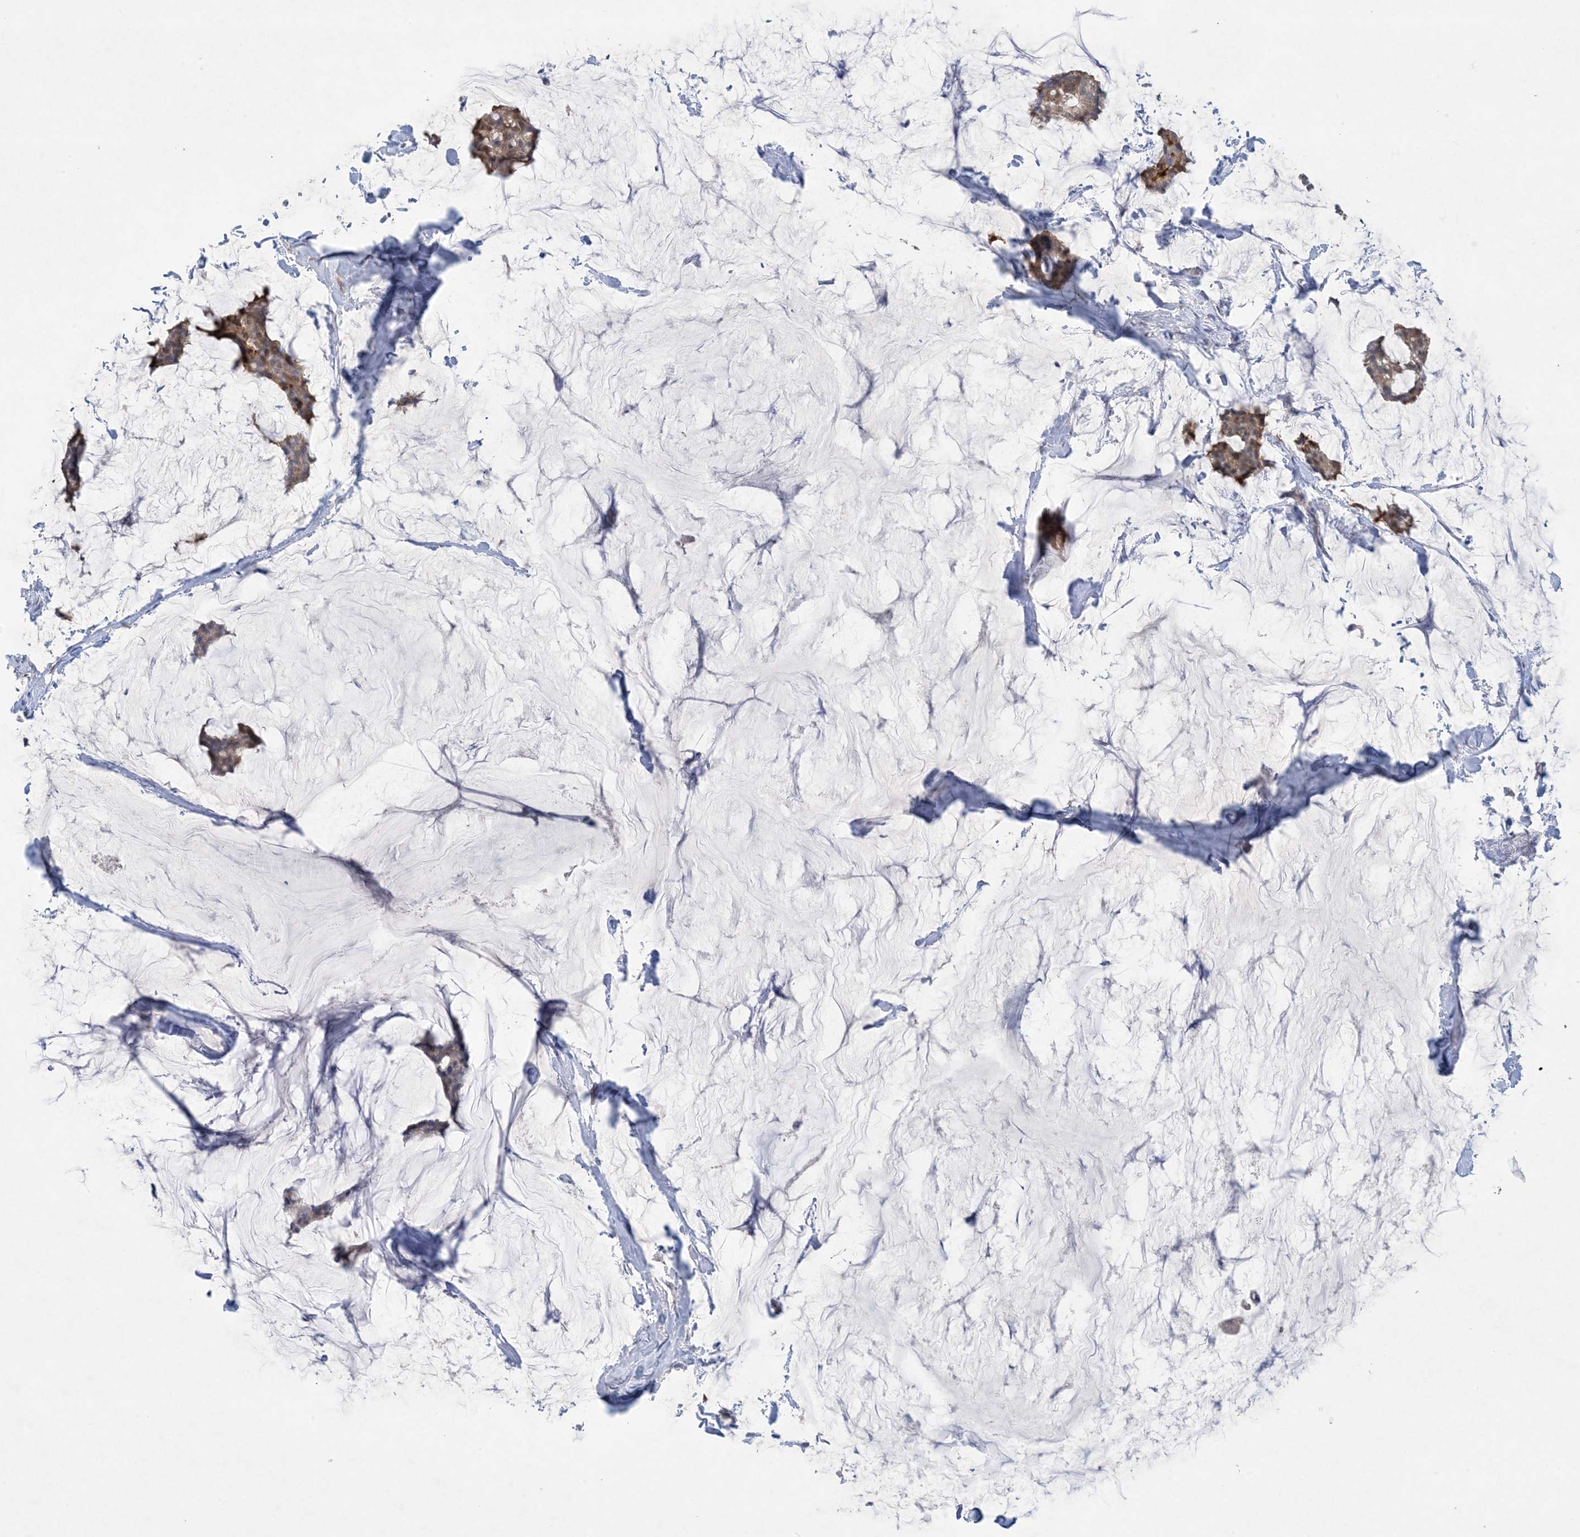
{"staining": {"intensity": "weak", "quantity": ">75%", "location": "cytoplasmic/membranous"}, "tissue": "breast cancer", "cell_type": "Tumor cells", "image_type": "cancer", "snomed": [{"axis": "morphology", "description": "Duct carcinoma"}, {"axis": "topography", "description": "Breast"}], "caption": "Weak cytoplasmic/membranous staining is seen in approximately >75% of tumor cells in breast intraductal carcinoma.", "gene": "HMGCS1", "patient": {"sex": "female", "age": 93}}